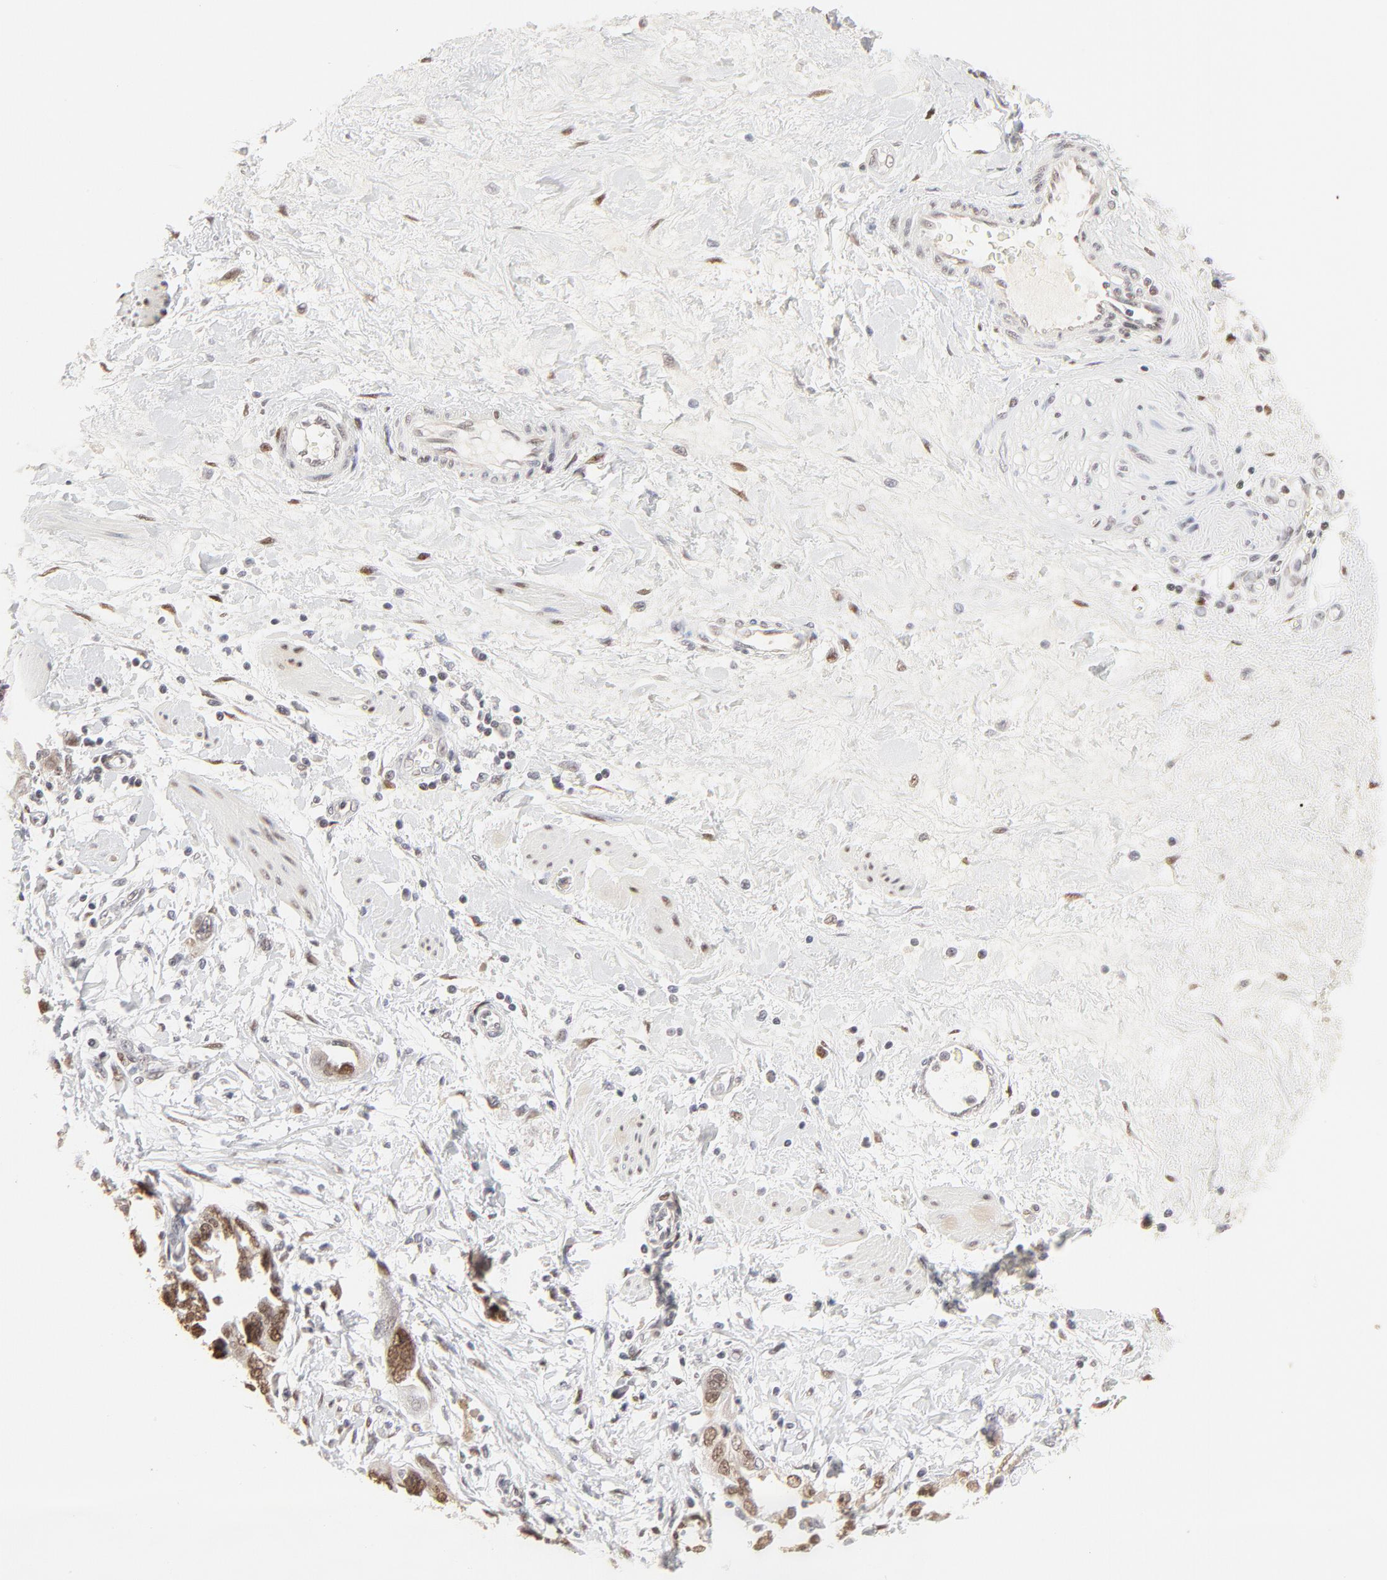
{"staining": {"intensity": "moderate", "quantity": ">75%", "location": "nuclear"}, "tissue": "ovarian cancer", "cell_type": "Tumor cells", "image_type": "cancer", "snomed": [{"axis": "morphology", "description": "Cystadenocarcinoma, serous, NOS"}, {"axis": "topography", "description": "Ovary"}], "caption": "The immunohistochemical stain labels moderate nuclear positivity in tumor cells of ovarian cancer (serous cystadenocarcinoma) tissue.", "gene": "PBX3", "patient": {"sex": "female", "age": 63}}